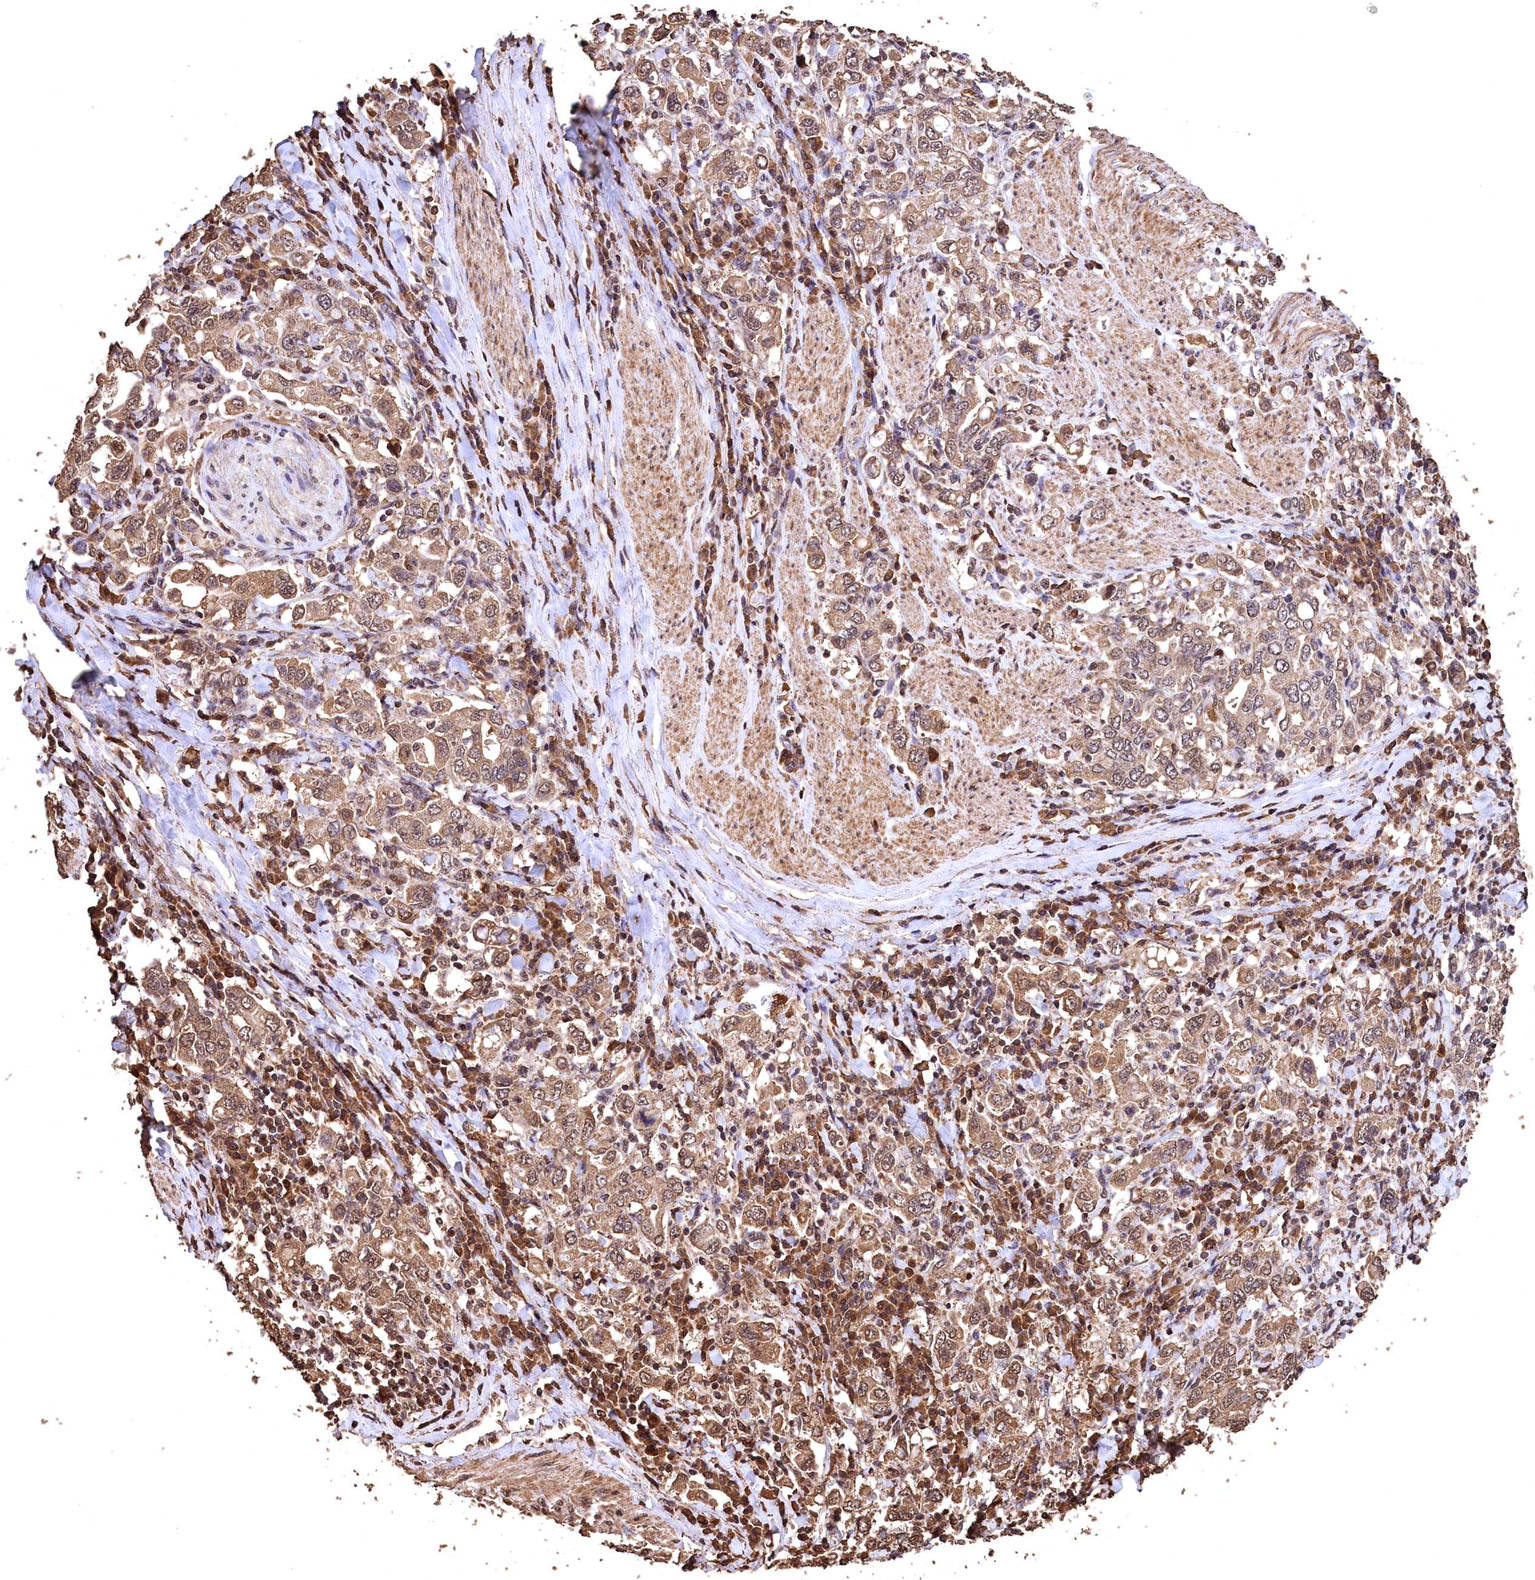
{"staining": {"intensity": "weak", "quantity": ">75%", "location": "cytoplasmic/membranous,nuclear"}, "tissue": "stomach cancer", "cell_type": "Tumor cells", "image_type": "cancer", "snomed": [{"axis": "morphology", "description": "Adenocarcinoma, NOS"}, {"axis": "topography", "description": "Stomach, upper"}], "caption": "Weak cytoplasmic/membranous and nuclear expression for a protein is seen in approximately >75% of tumor cells of stomach adenocarcinoma using IHC.", "gene": "CEP57L1", "patient": {"sex": "male", "age": 62}}